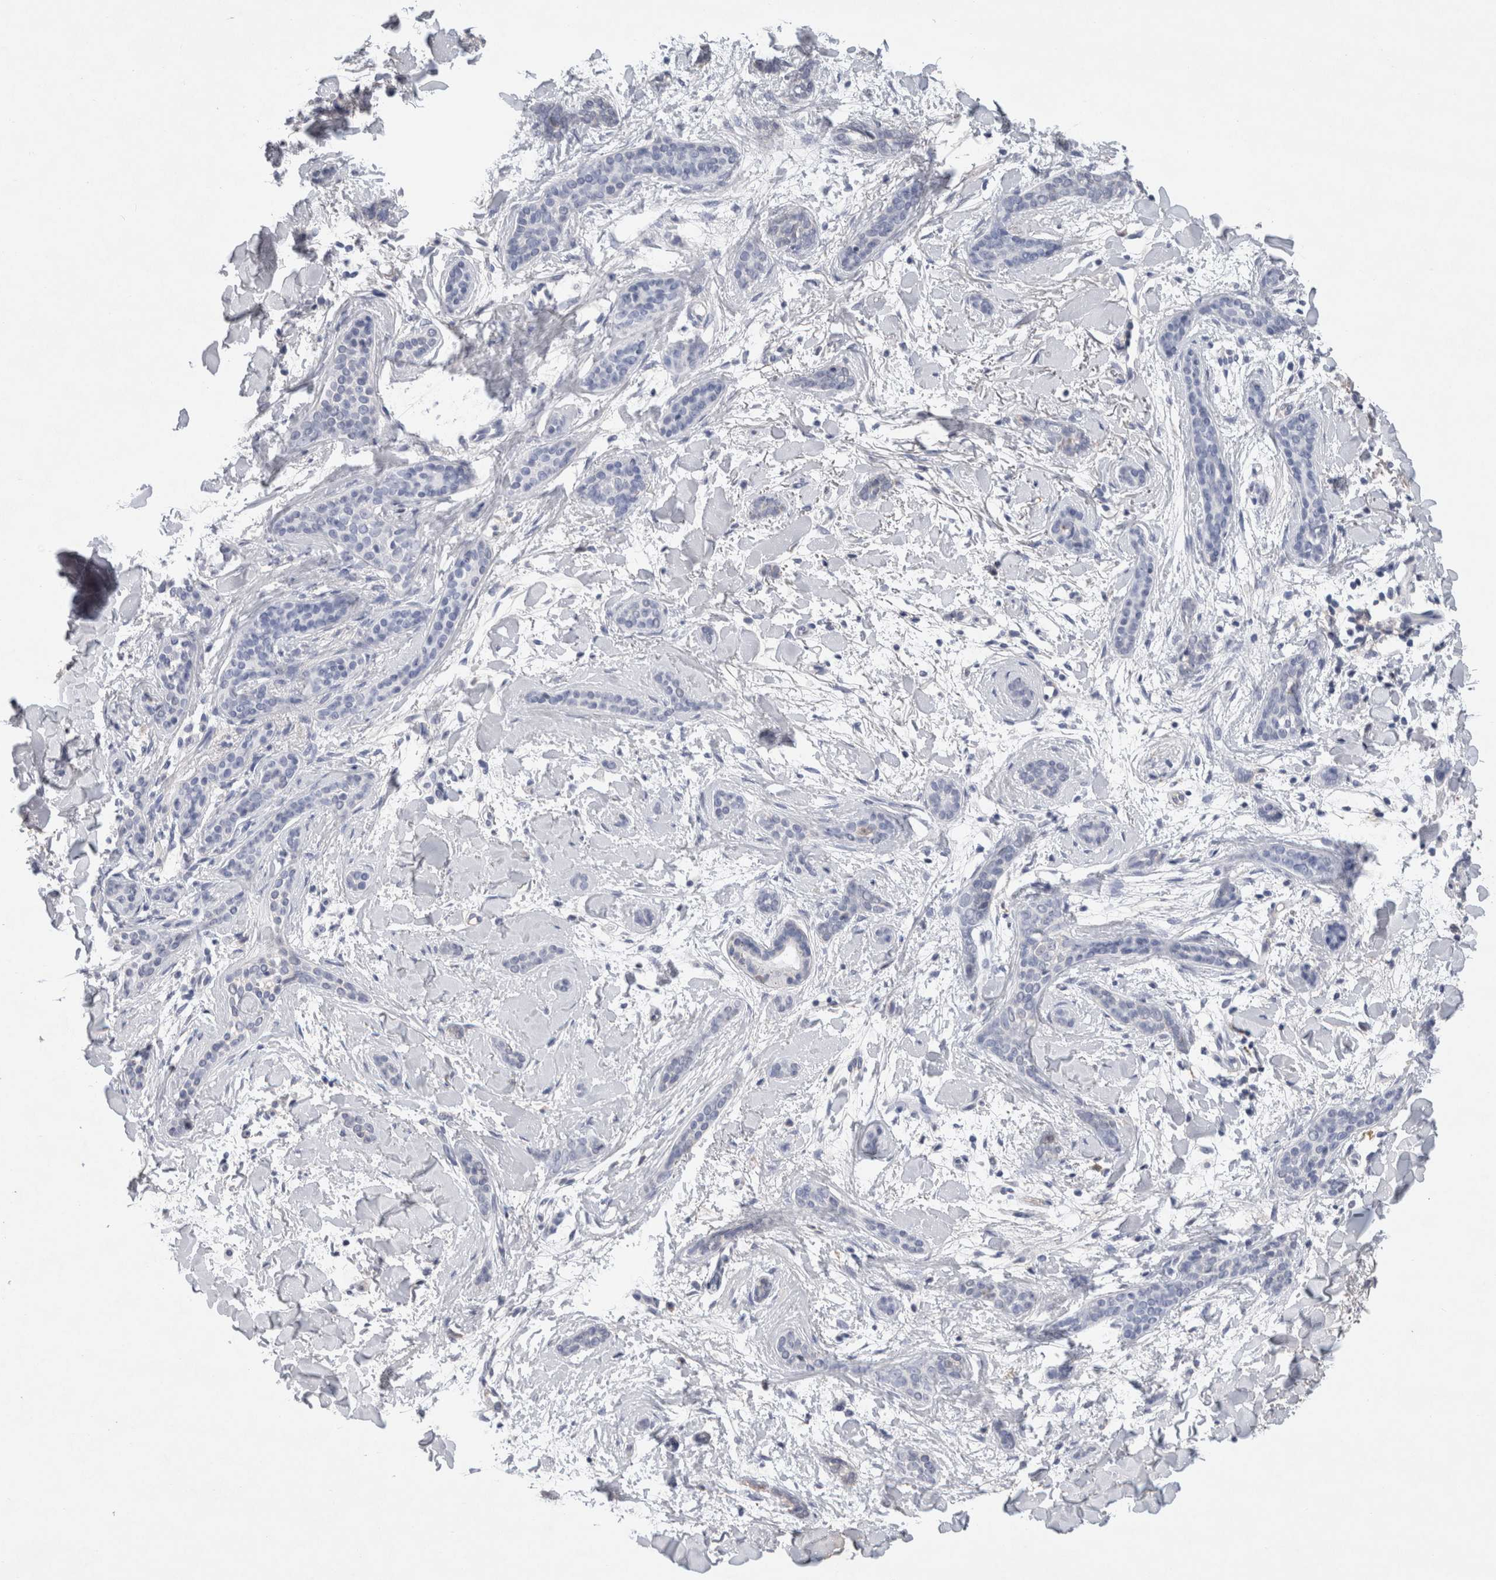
{"staining": {"intensity": "moderate", "quantity": "<25%", "location": "cytoplasmic/membranous"}, "tissue": "skin cancer", "cell_type": "Tumor cells", "image_type": "cancer", "snomed": [{"axis": "morphology", "description": "Basal cell carcinoma"}, {"axis": "morphology", "description": "Adnexal tumor, benign"}, {"axis": "topography", "description": "Skin"}], "caption": "IHC staining of basal cell carcinoma (skin), which displays low levels of moderate cytoplasmic/membranous staining in about <25% of tumor cells indicating moderate cytoplasmic/membranous protein expression. The staining was performed using DAB (3,3'-diaminobenzidine) (brown) for protein detection and nuclei were counterstained in hematoxylin (blue).", "gene": "FABP7", "patient": {"sex": "female", "age": 42}}